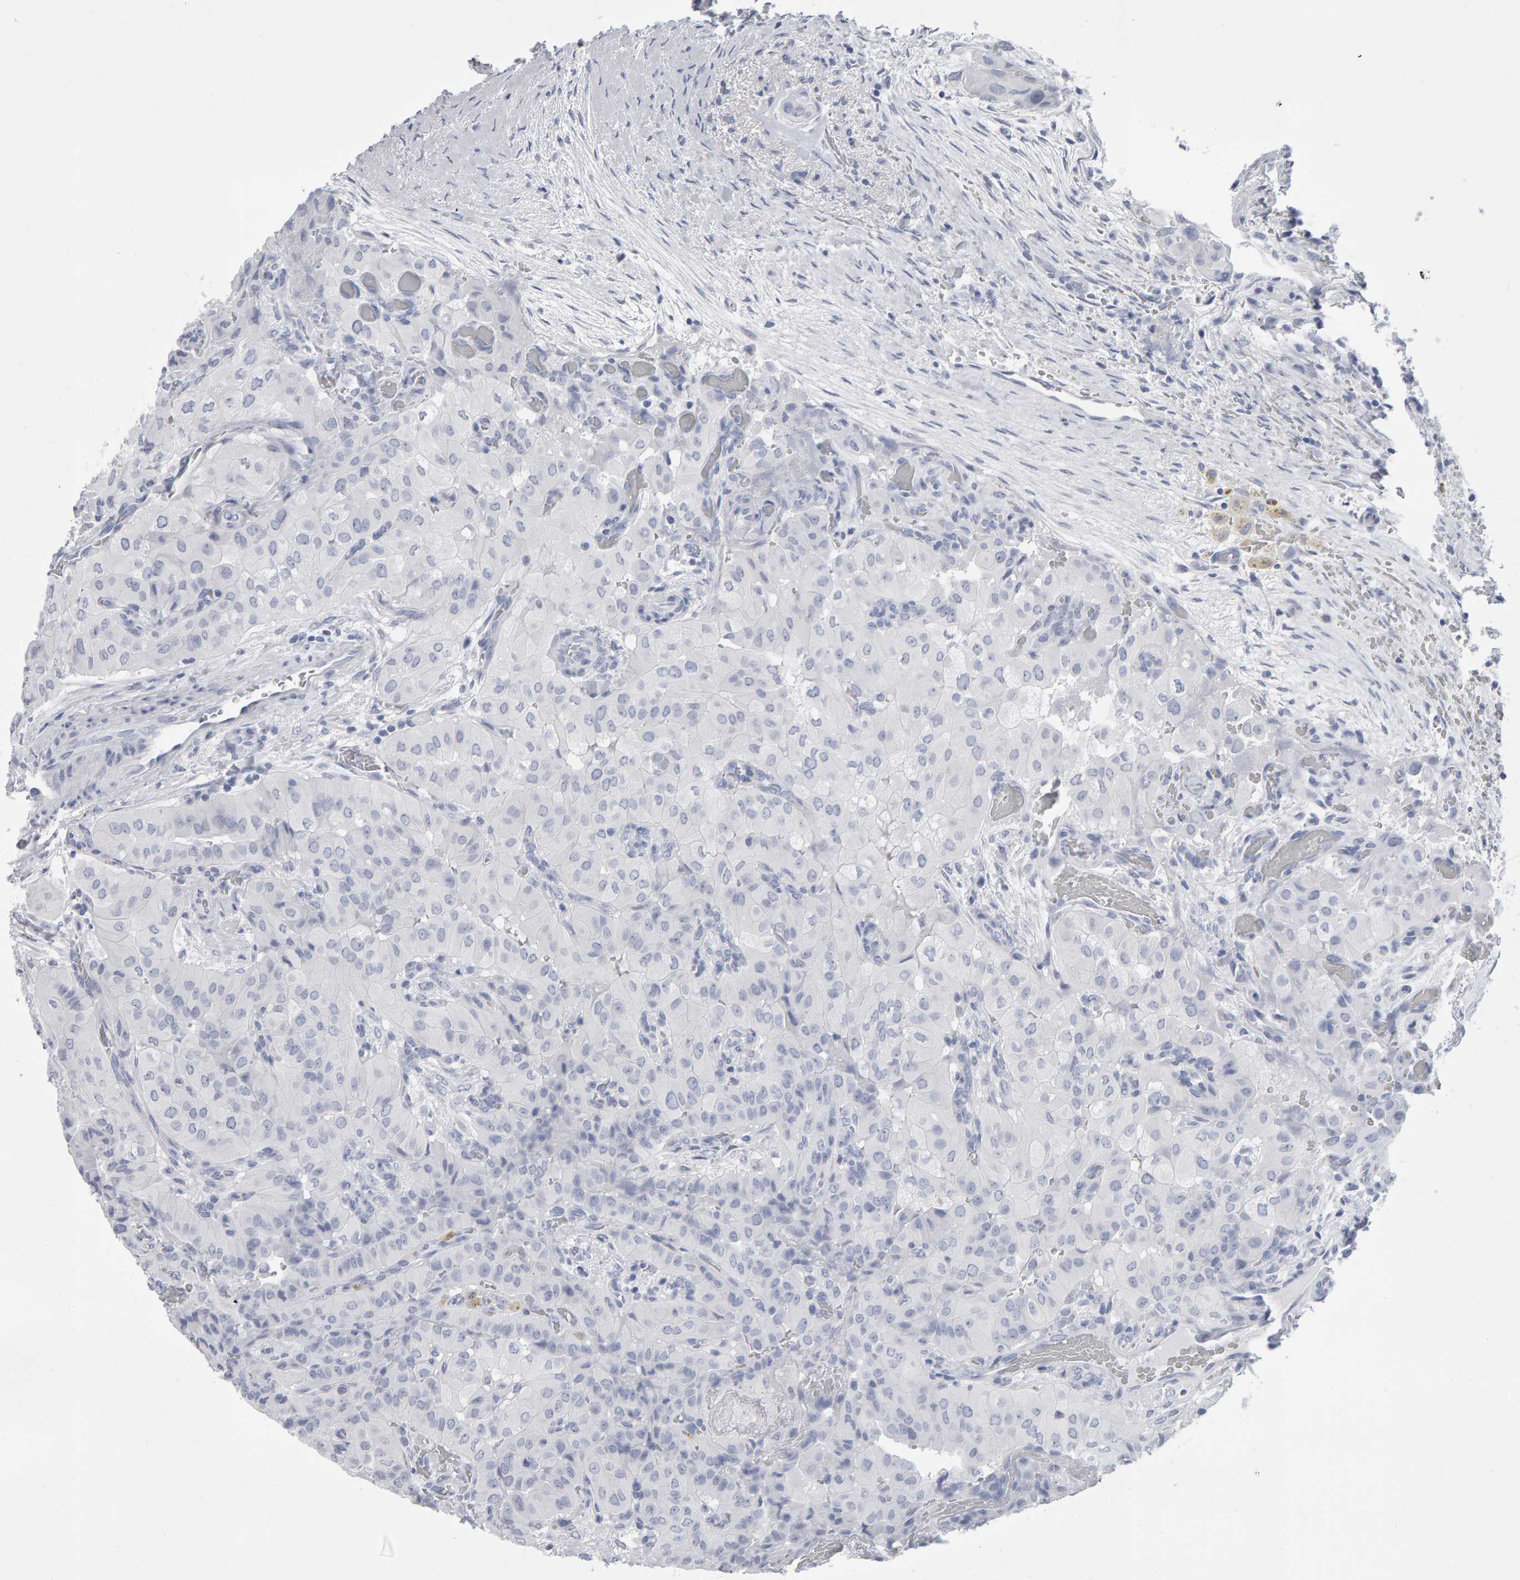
{"staining": {"intensity": "negative", "quantity": "none", "location": "none"}, "tissue": "thyroid cancer", "cell_type": "Tumor cells", "image_type": "cancer", "snomed": [{"axis": "morphology", "description": "Papillary adenocarcinoma, NOS"}, {"axis": "topography", "description": "Thyroid gland"}], "caption": "DAB (3,3'-diaminobenzidine) immunohistochemical staining of human papillary adenocarcinoma (thyroid) shows no significant positivity in tumor cells. The staining is performed using DAB (3,3'-diaminobenzidine) brown chromogen with nuclei counter-stained in using hematoxylin.", "gene": "NCDN", "patient": {"sex": "female", "age": 59}}